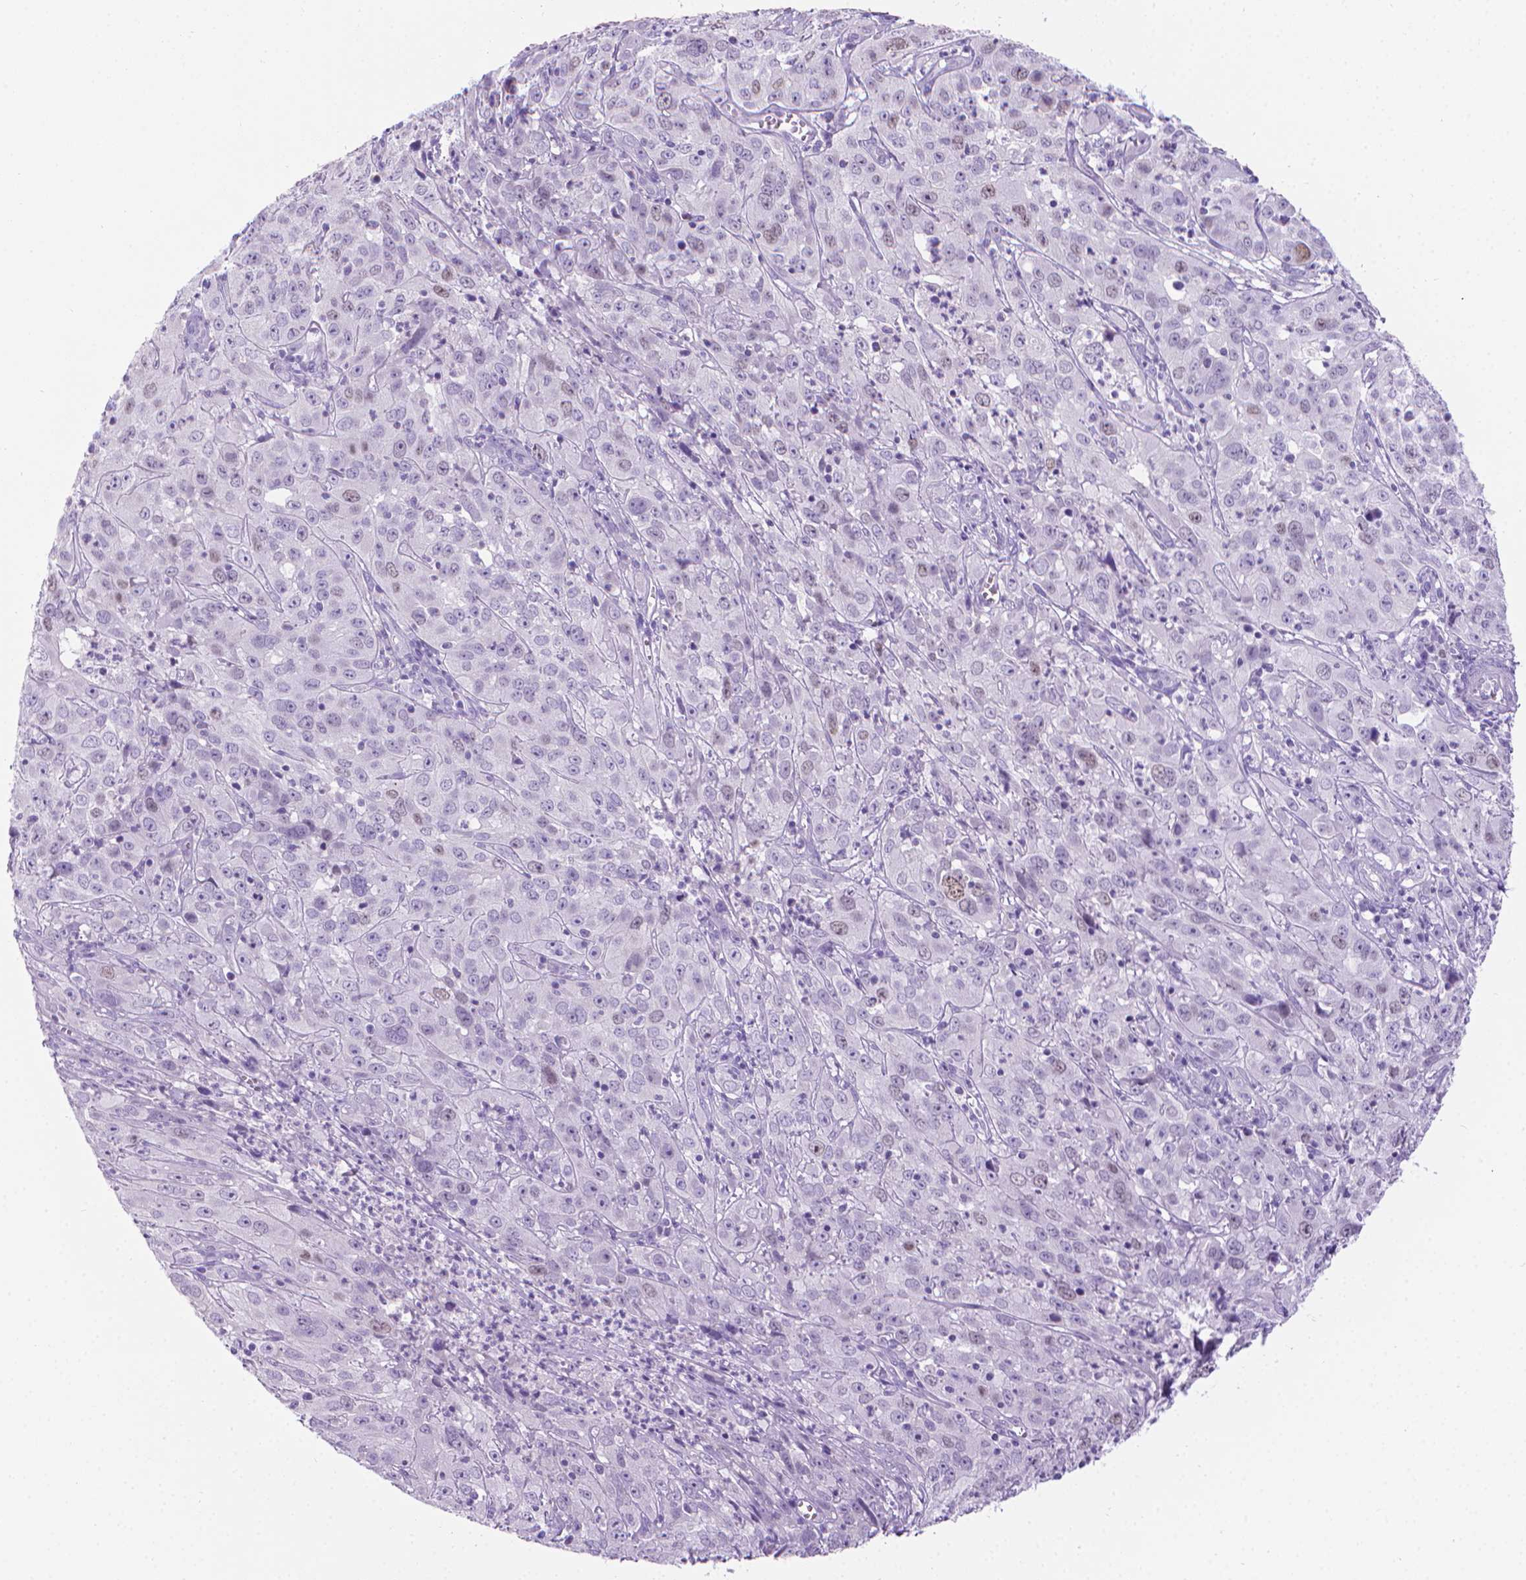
{"staining": {"intensity": "negative", "quantity": "none", "location": "none"}, "tissue": "cervical cancer", "cell_type": "Tumor cells", "image_type": "cancer", "snomed": [{"axis": "morphology", "description": "Squamous cell carcinoma, NOS"}, {"axis": "topography", "description": "Cervix"}], "caption": "High power microscopy photomicrograph of an IHC photomicrograph of squamous cell carcinoma (cervical), revealing no significant staining in tumor cells.", "gene": "SPAG6", "patient": {"sex": "female", "age": 32}}